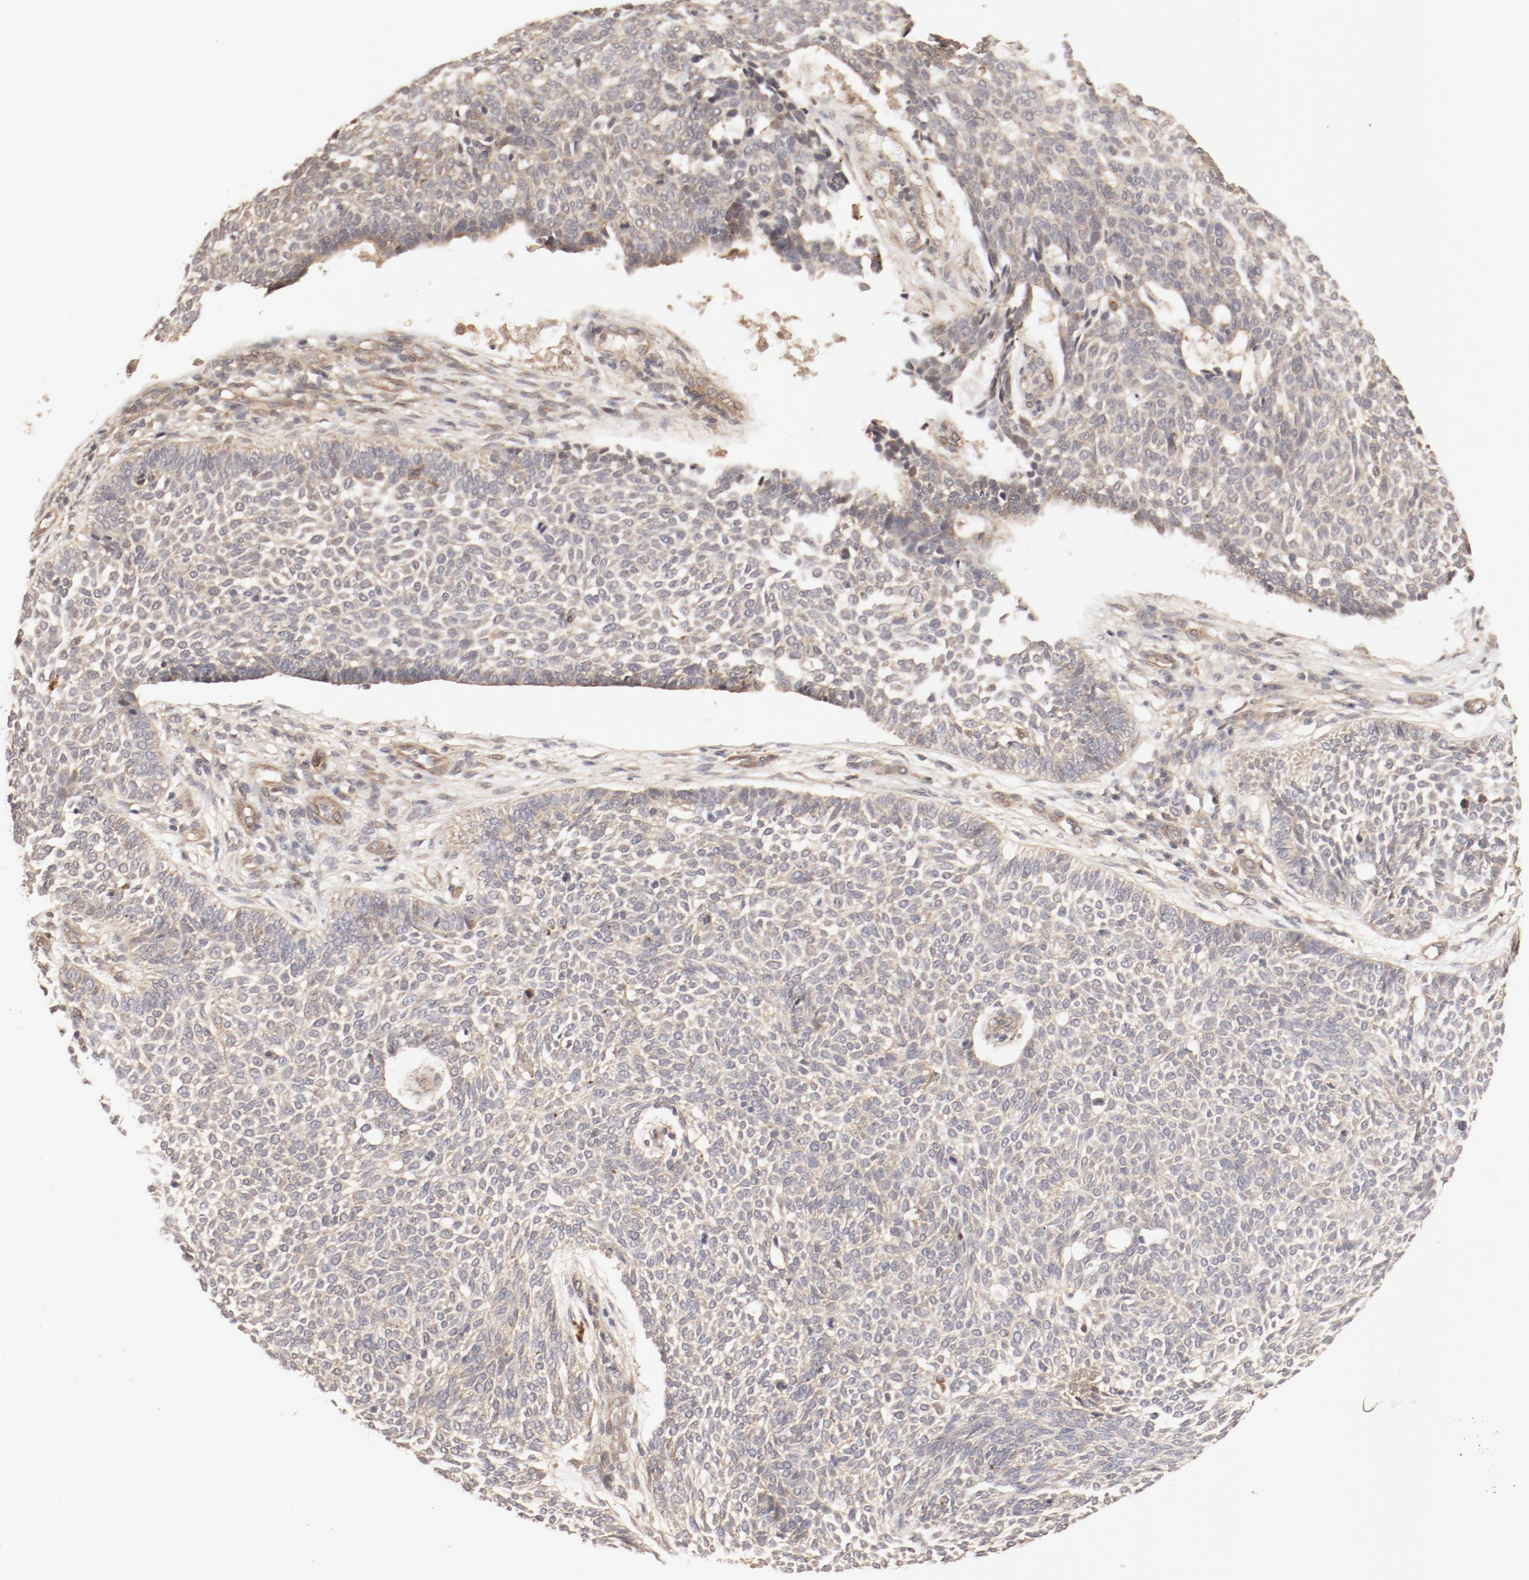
{"staining": {"intensity": "weak", "quantity": ">75%", "location": "cytoplasmic/membranous"}, "tissue": "skin cancer", "cell_type": "Tumor cells", "image_type": "cancer", "snomed": [{"axis": "morphology", "description": "Normal tissue, NOS"}, {"axis": "morphology", "description": "Basal cell carcinoma"}, {"axis": "topography", "description": "Skin"}], "caption": "Skin basal cell carcinoma tissue exhibits weak cytoplasmic/membranous expression in about >75% of tumor cells, visualized by immunohistochemistry.", "gene": "IL3RA", "patient": {"sex": "male", "age": 87}}